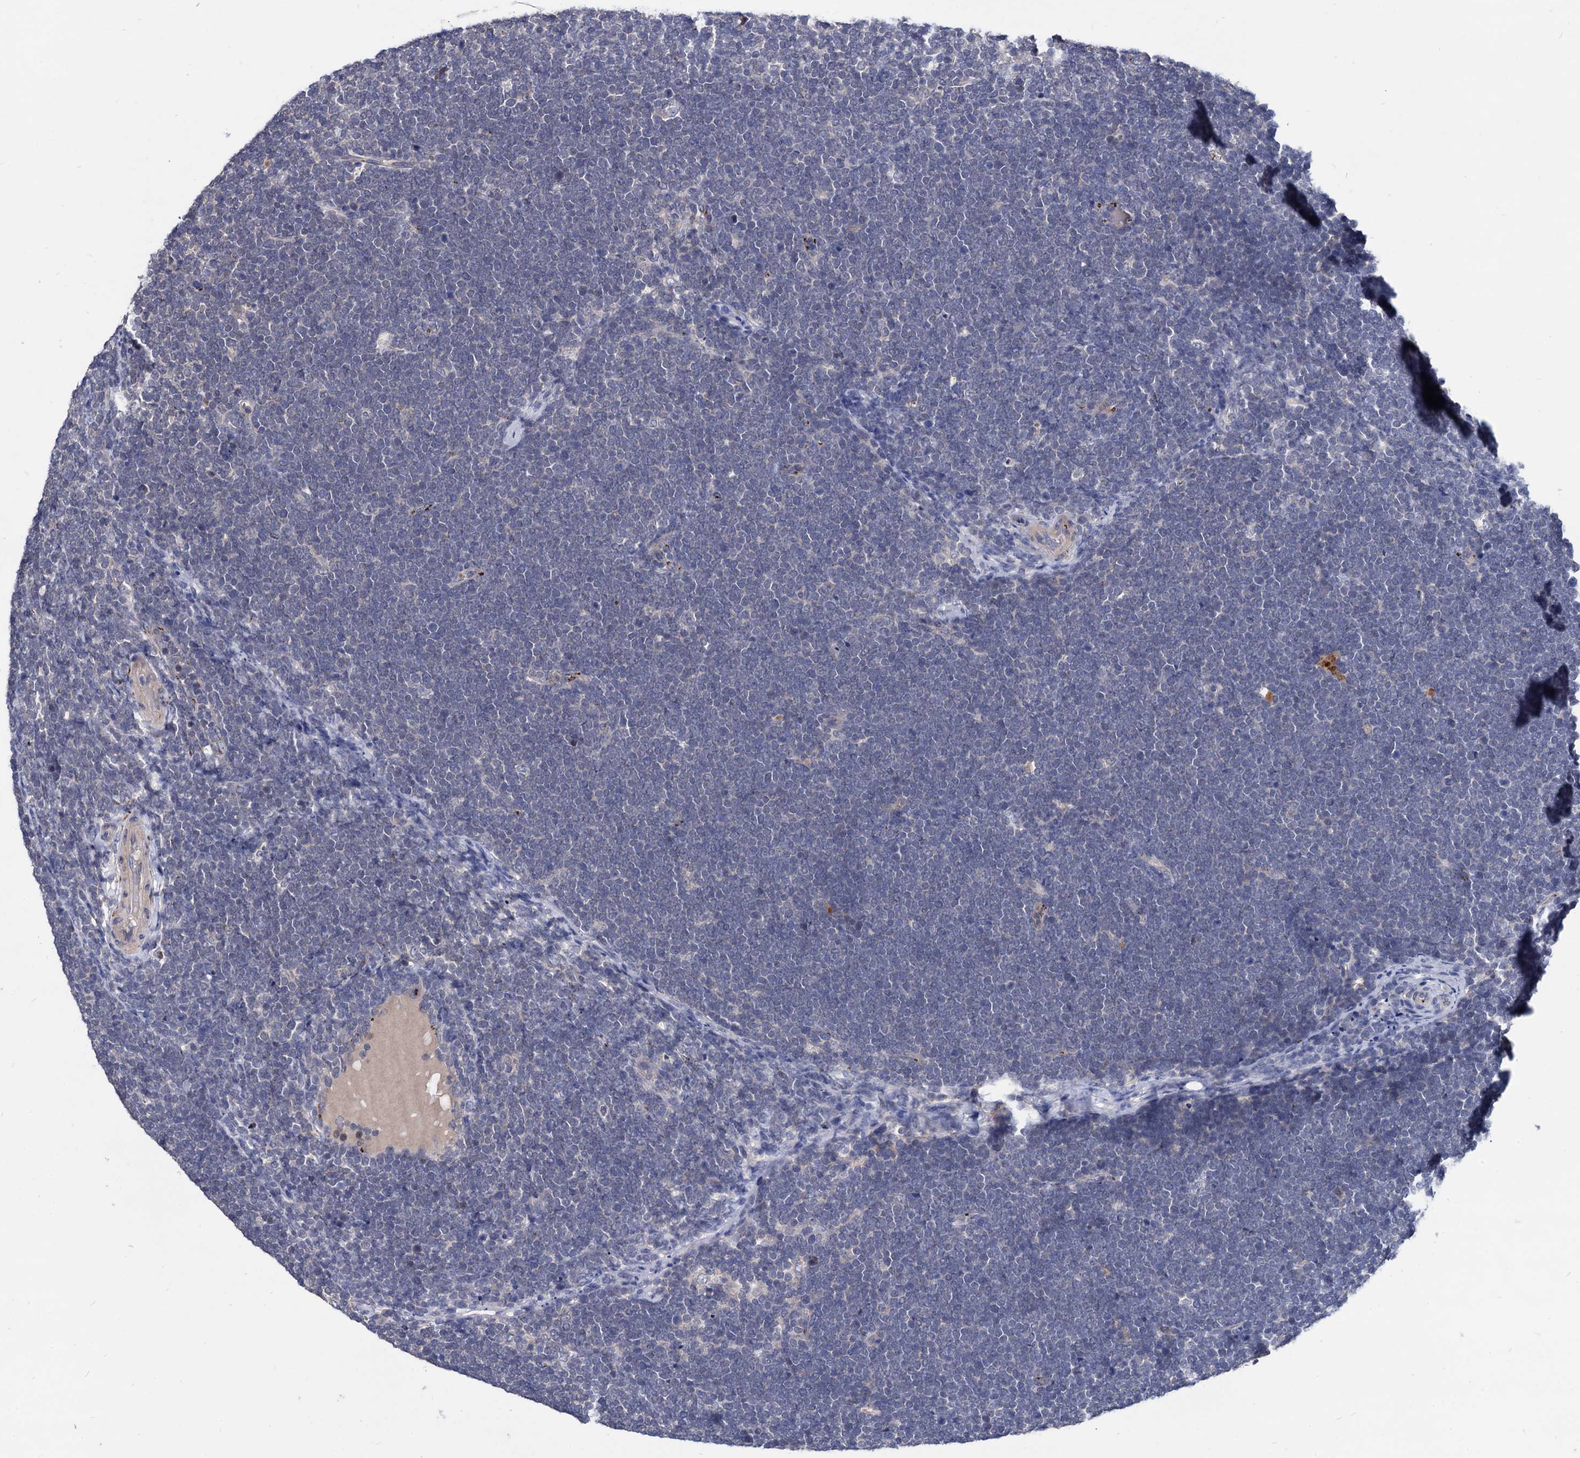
{"staining": {"intensity": "negative", "quantity": "none", "location": "none"}, "tissue": "lymphoma", "cell_type": "Tumor cells", "image_type": "cancer", "snomed": [{"axis": "morphology", "description": "Malignant lymphoma, non-Hodgkin's type, High grade"}, {"axis": "topography", "description": "Lymph node"}], "caption": "An immunohistochemistry histopathology image of malignant lymphoma, non-Hodgkin's type (high-grade) is shown. There is no staining in tumor cells of malignant lymphoma, non-Hodgkin's type (high-grade). The staining was performed using DAB to visualize the protein expression in brown, while the nuclei were stained in blue with hematoxylin (Magnification: 20x).", "gene": "ESD", "patient": {"sex": "male", "age": 13}}